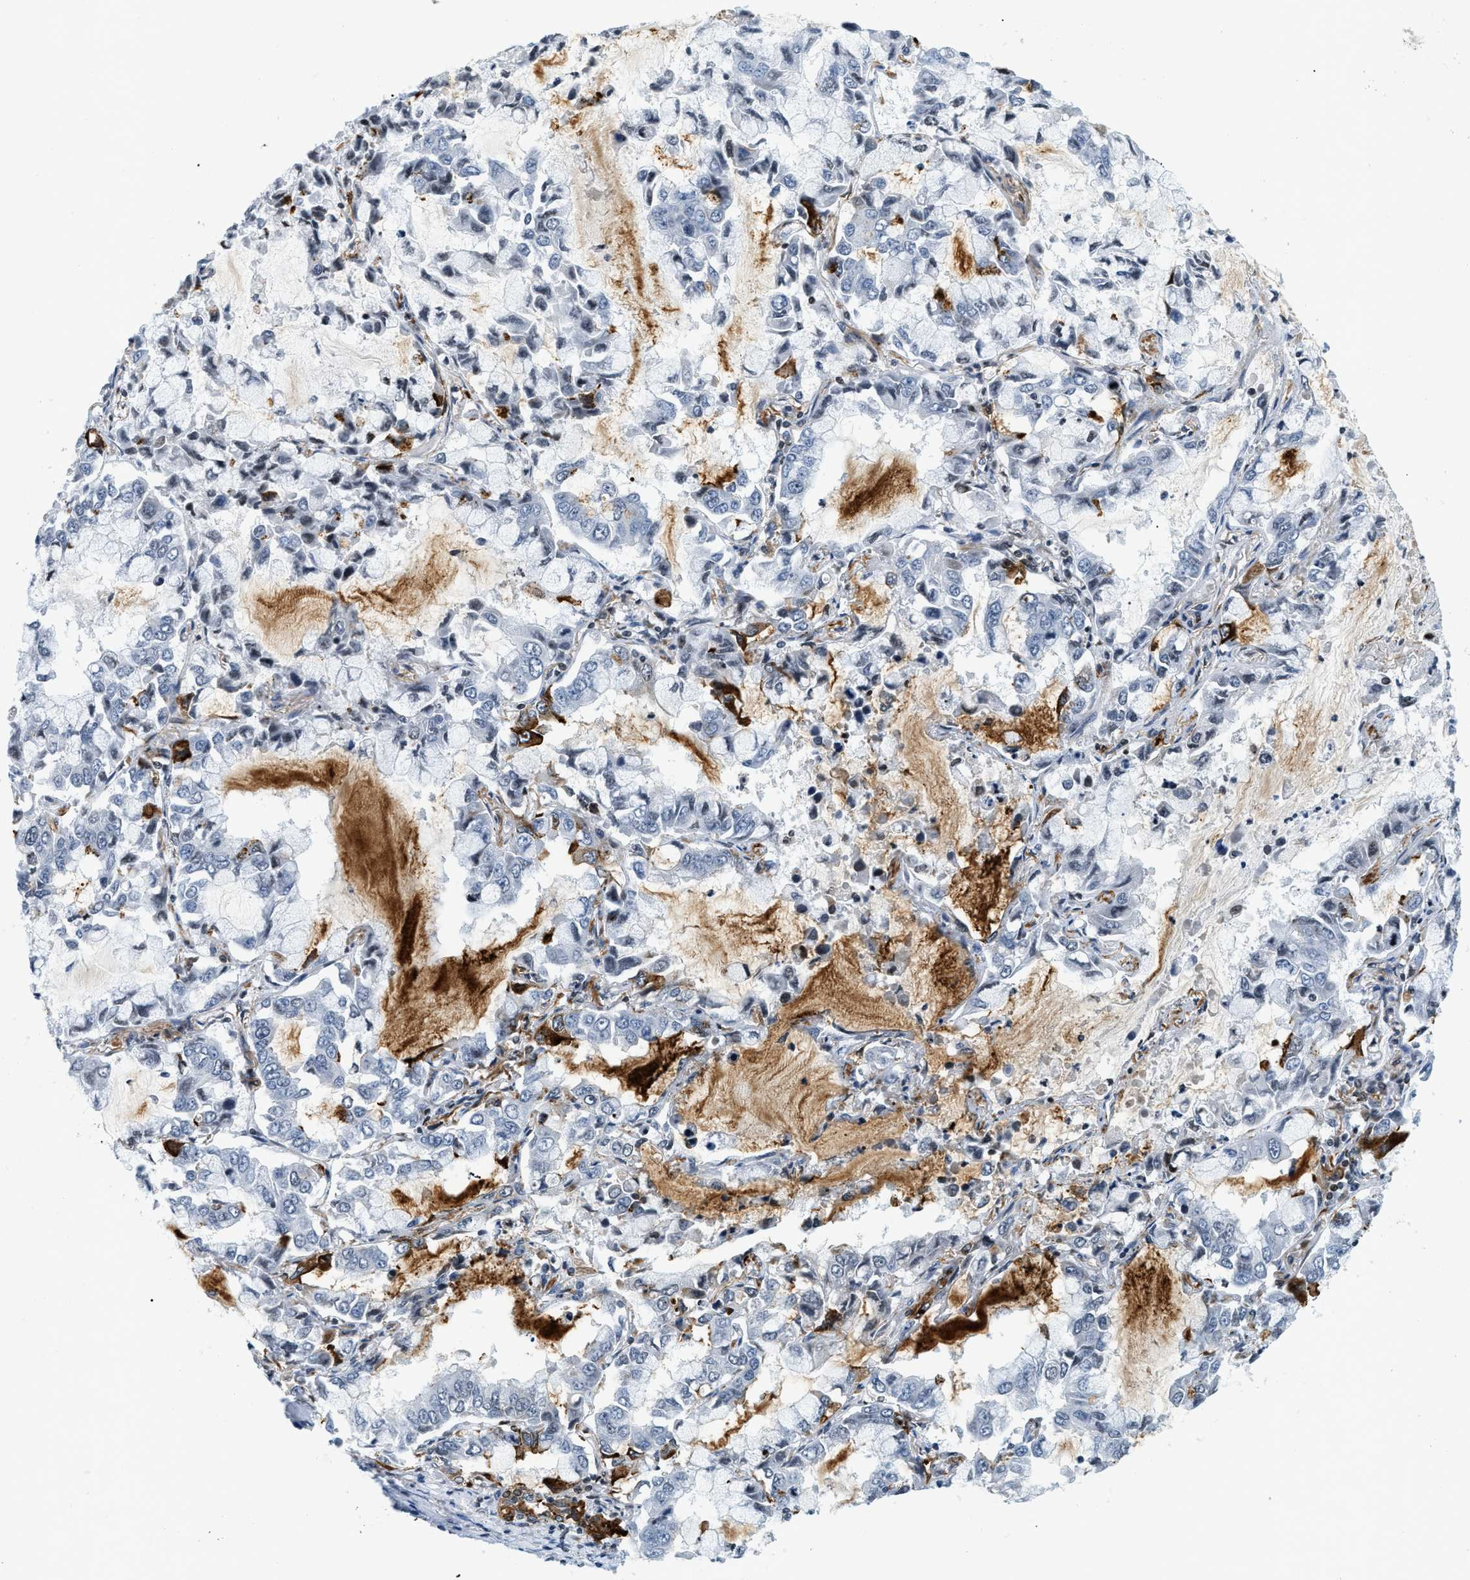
{"staining": {"intensity": "strong", "quantity": "<25%", "location": "cytoplasmic/membranous"}, "tissue": "lung cancer", "cell_type": "Tumor cells", "image_type": "cancer", "snomed": [{"axis": "morphology", "description": "Adenocarcinoma, NOS"}, {"axis": "topography", "description": "Lung"}], "caption": "Tumor cells show strong cytoplasmic/membranous staining in about <25% of cells in lung cancer. (DAB (3,3'-diaminobenzidine) = brown stain, brightfield microscopy at high magnification).", "gene": "UVRAG", "patient": {"sex": "male", "age": 64}}